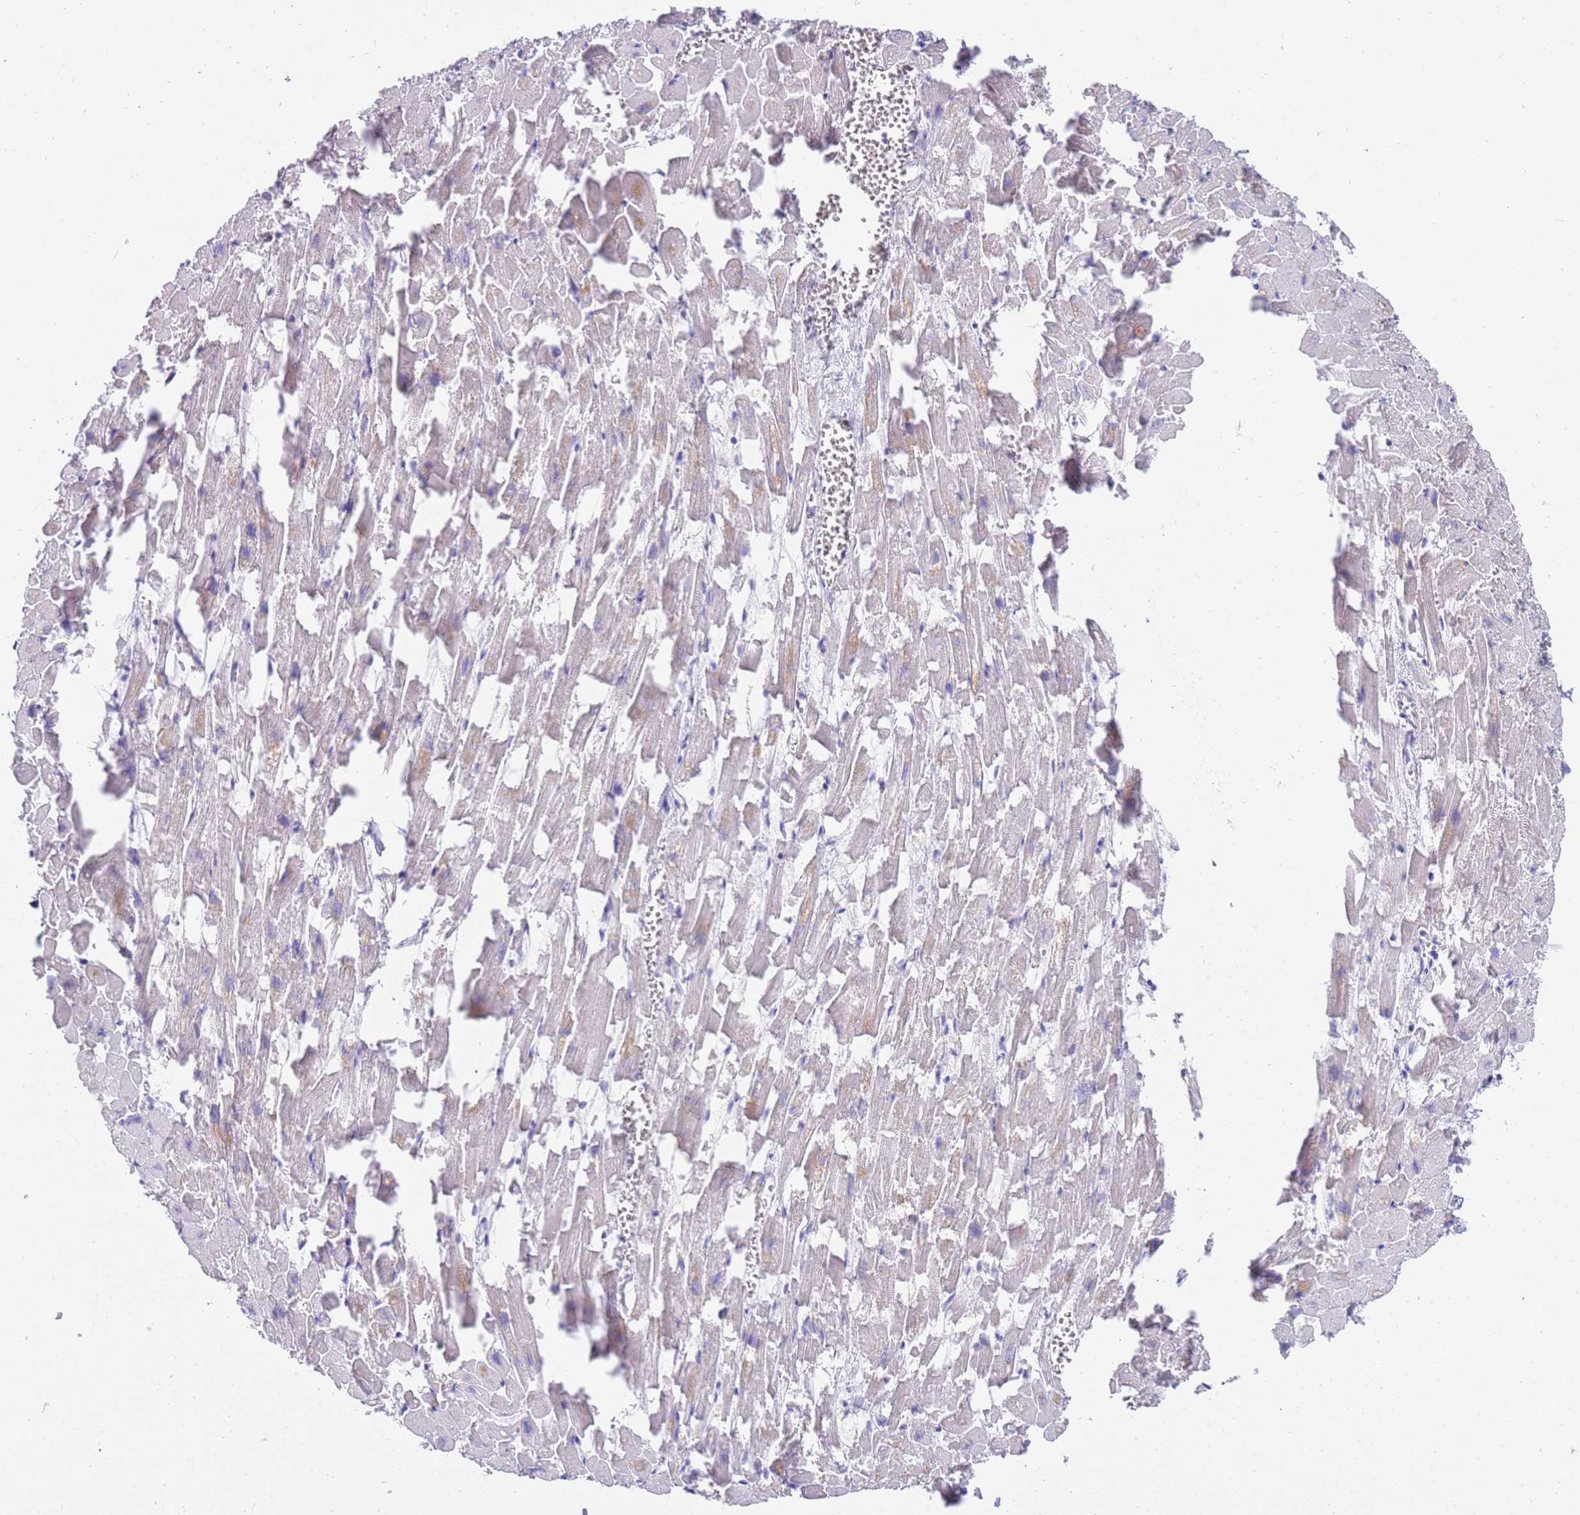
{"staining": {"intensity": "negative", "quantity": "none", "location": "none"}, "tissue": "heart muscle", "cell_type": "Cardiomyocytes", "image_type": "normal", "snomed": [{"axis": "morphology", "description": "Normal tissue, NOS"}, {"axis": "topography", "description": "Heart"}], "caption": "An image of heart muscle stained for a protein demonstrates no brown staining in cardiomyocytes. Brightfield microscopy of immunohistochemistry (IHC) stained with DAB (3,3'-diaminobenzidine) (brown) and hematoxylin (blue), captured at high magnification.", "gene": "STK25", "patient": {"sex": "female", "age": 64}}